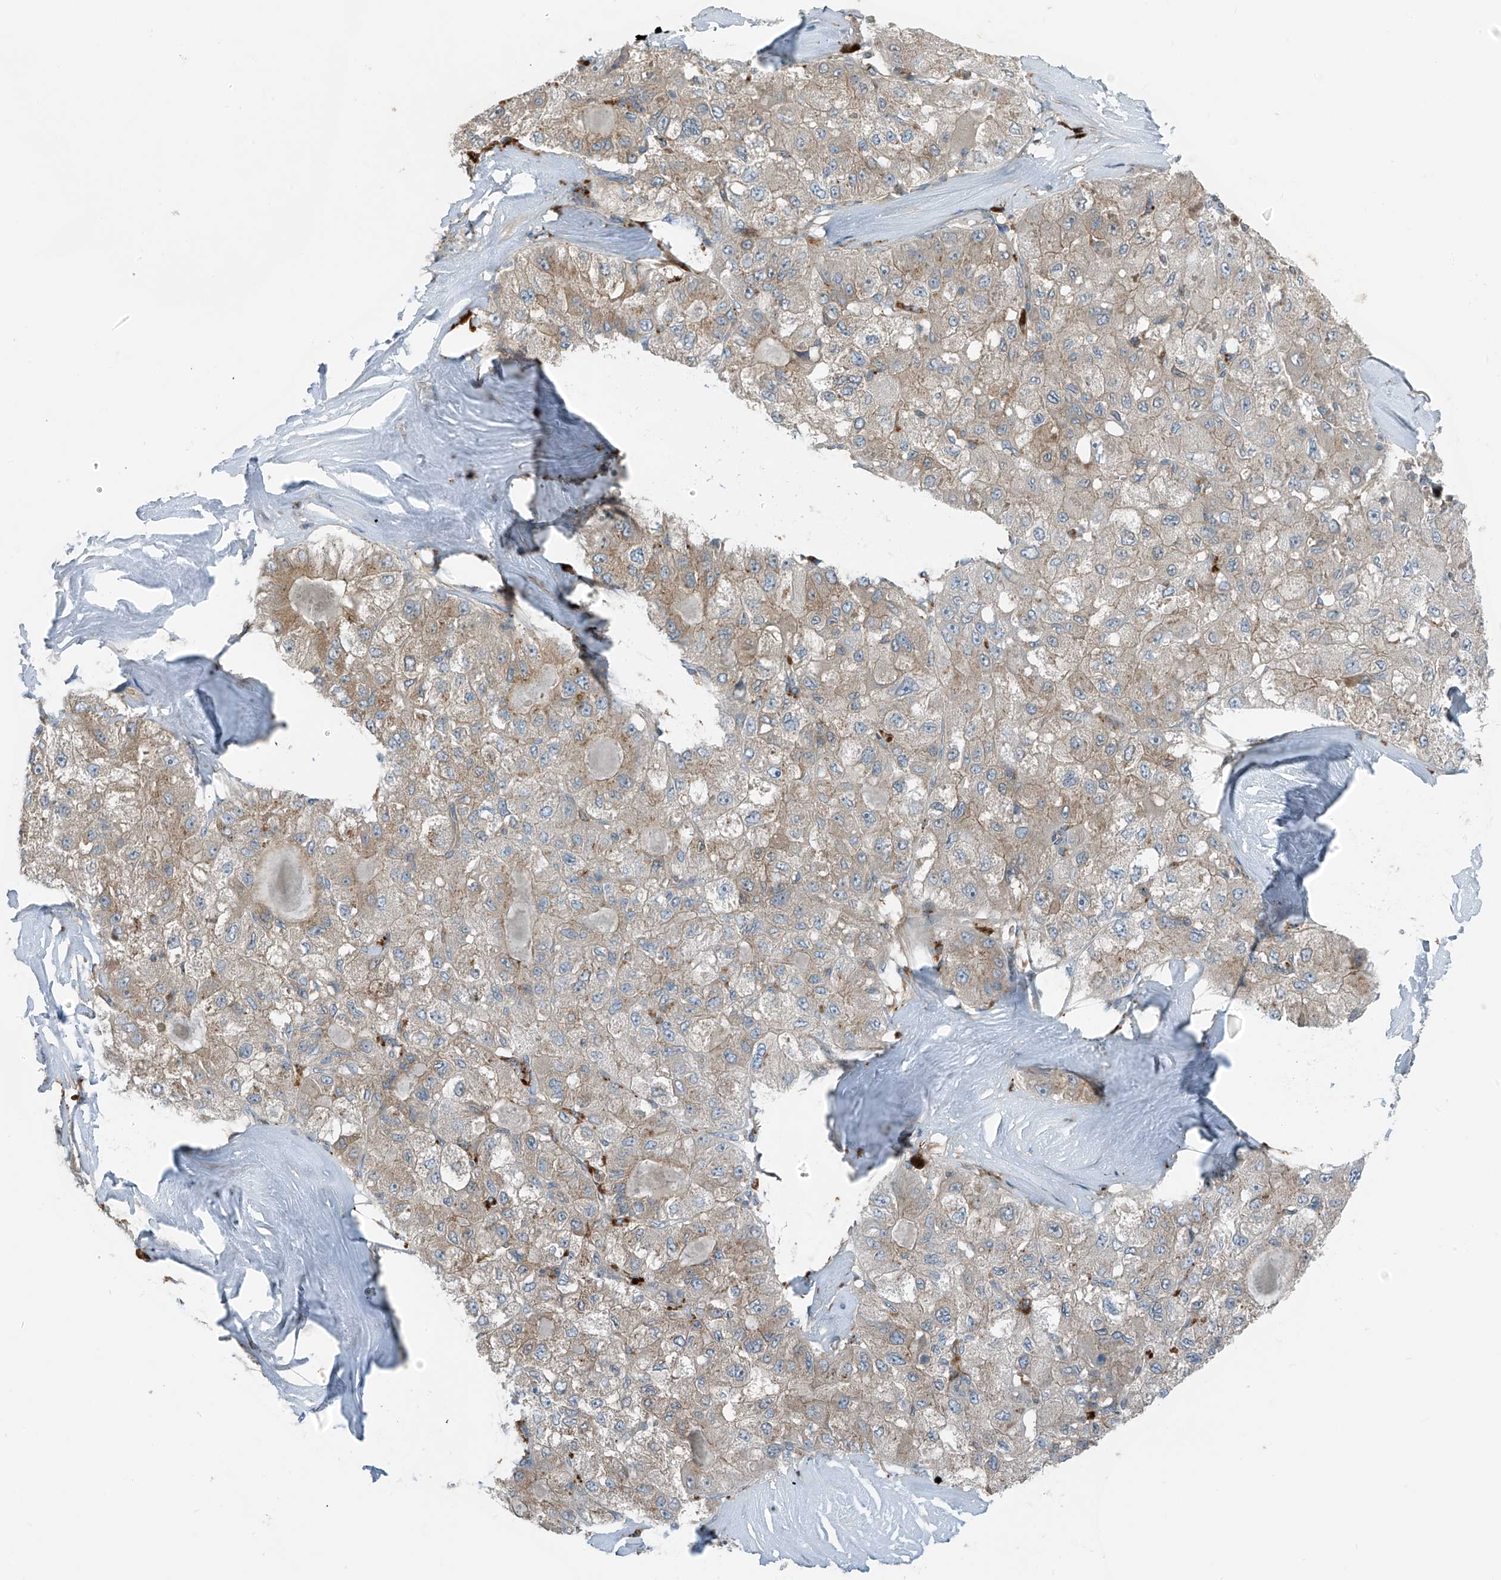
{"staining": {"intensity": "moderate", "quantity": "25%-75%", "location": "cytoplasmic/membranous"}, "tissue": "liver cancer", "cell_type": "Tumor cells", "image_type": "cancer", "snomed": [{"axis": "morphology", "description": "Carcinoma, Hepatocellular, NOS"}, {"axis": "topography", "description": "Liver"}], "caption": "This is an image of immunohistochemistry (IHC) staining of hepatocellular carcinoma (liver), which shows moderate expression in the cytoplasmic/membranous of tumor cells.", "gene": "SLC12A6", "patient": {"sex": "male", "age": 80}}